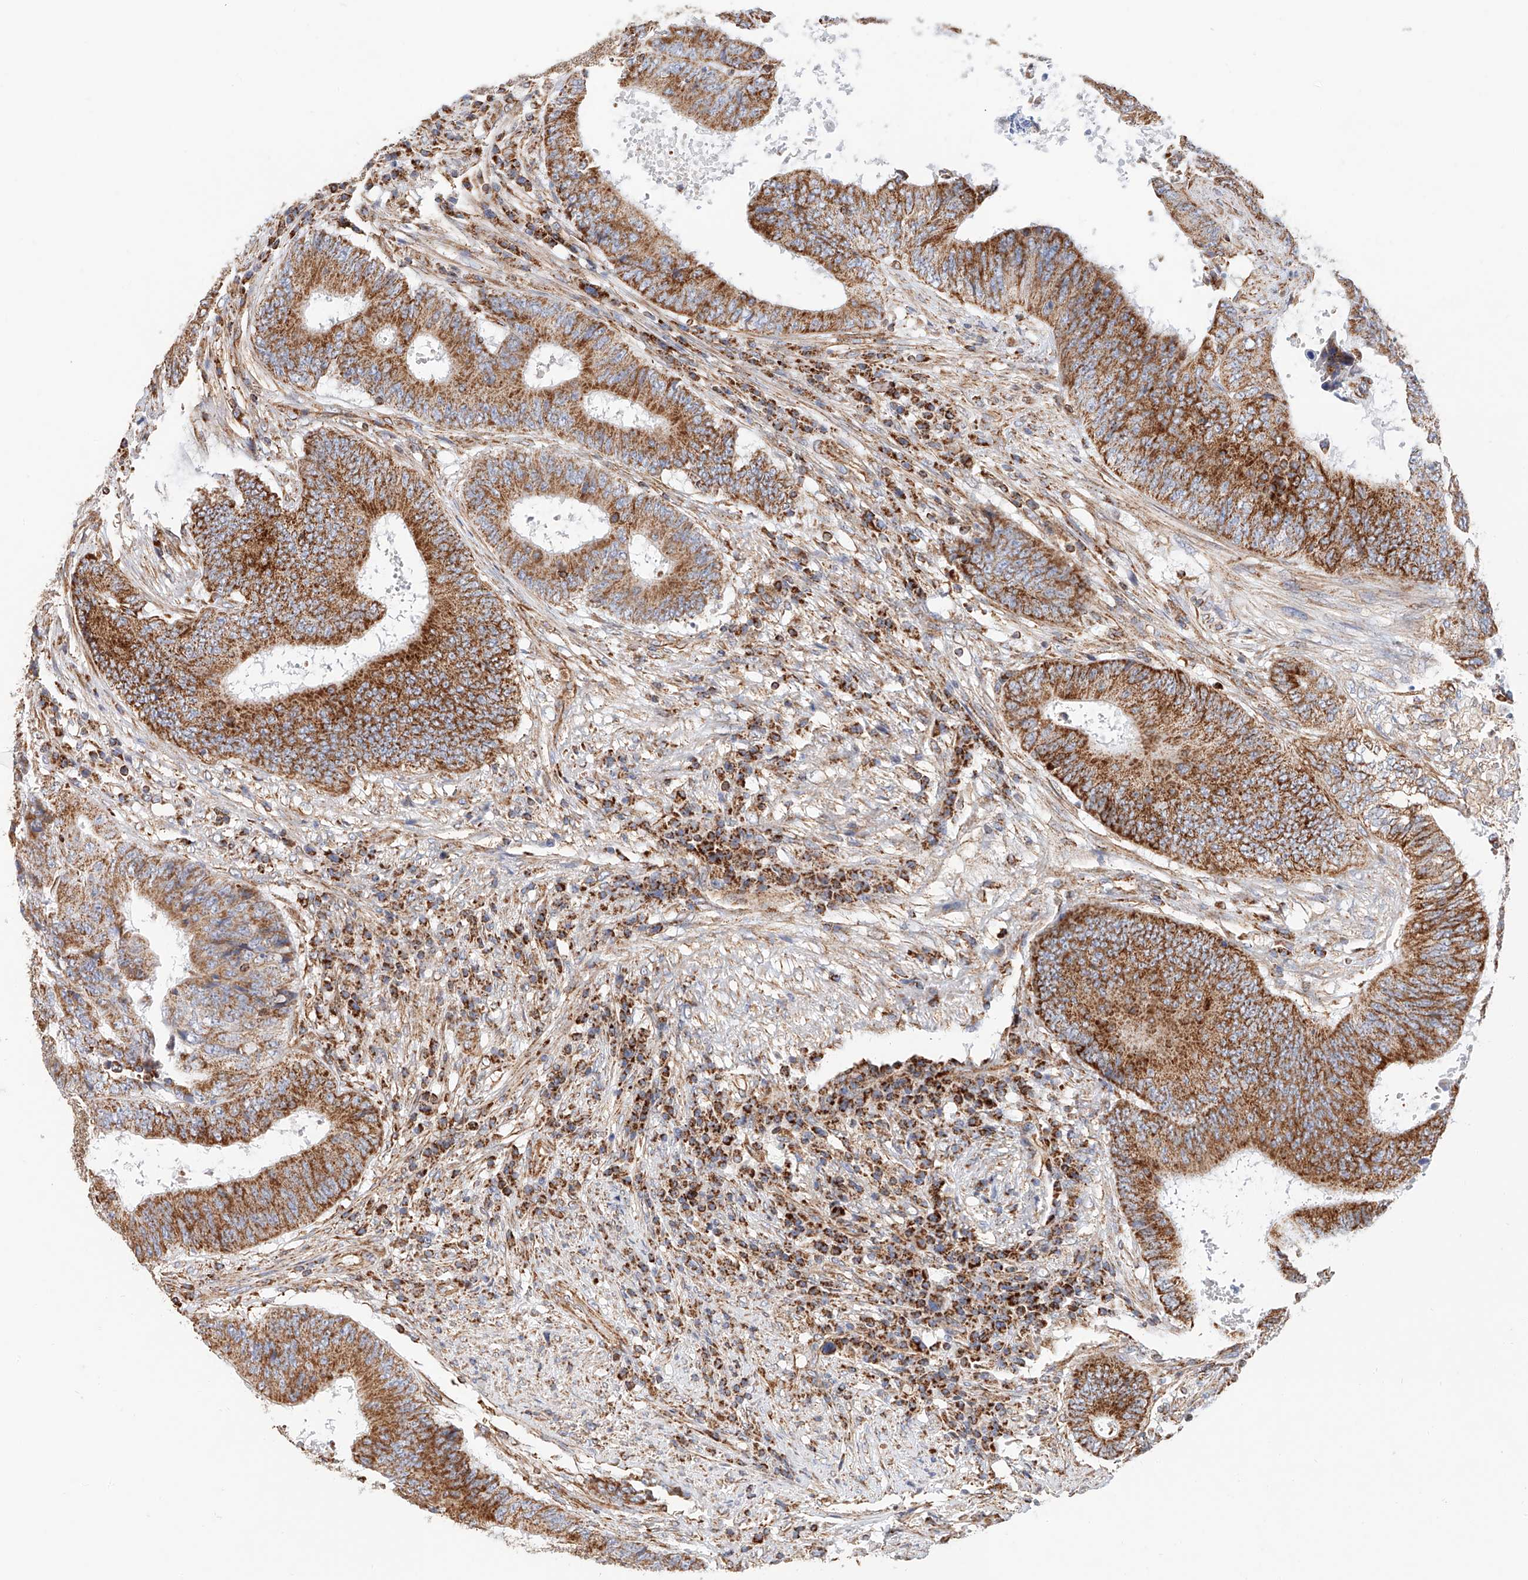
{"staining": {"intensity": "strong", "quantity": ">75%", "location": "cytoplasmic/membranous"}, "tissue": "colorectal cancer", "cell_type": "Tumor cells", "image_type": "cancer", "snomed": [{"axis": "morphology", "description": "Adenocarcinoma, NOS"}, {"axis": "topography", "description": "Rectum"}], "caption": "Immunohistochemical staining of colorectal cancer (adenocarcinoma) reveals high levels of strong cytoplasmic/membranous positivity in about >75% of tumor cells.", "gene": "NDUFV3", "patient": {"sex": "male", "age": 72}}